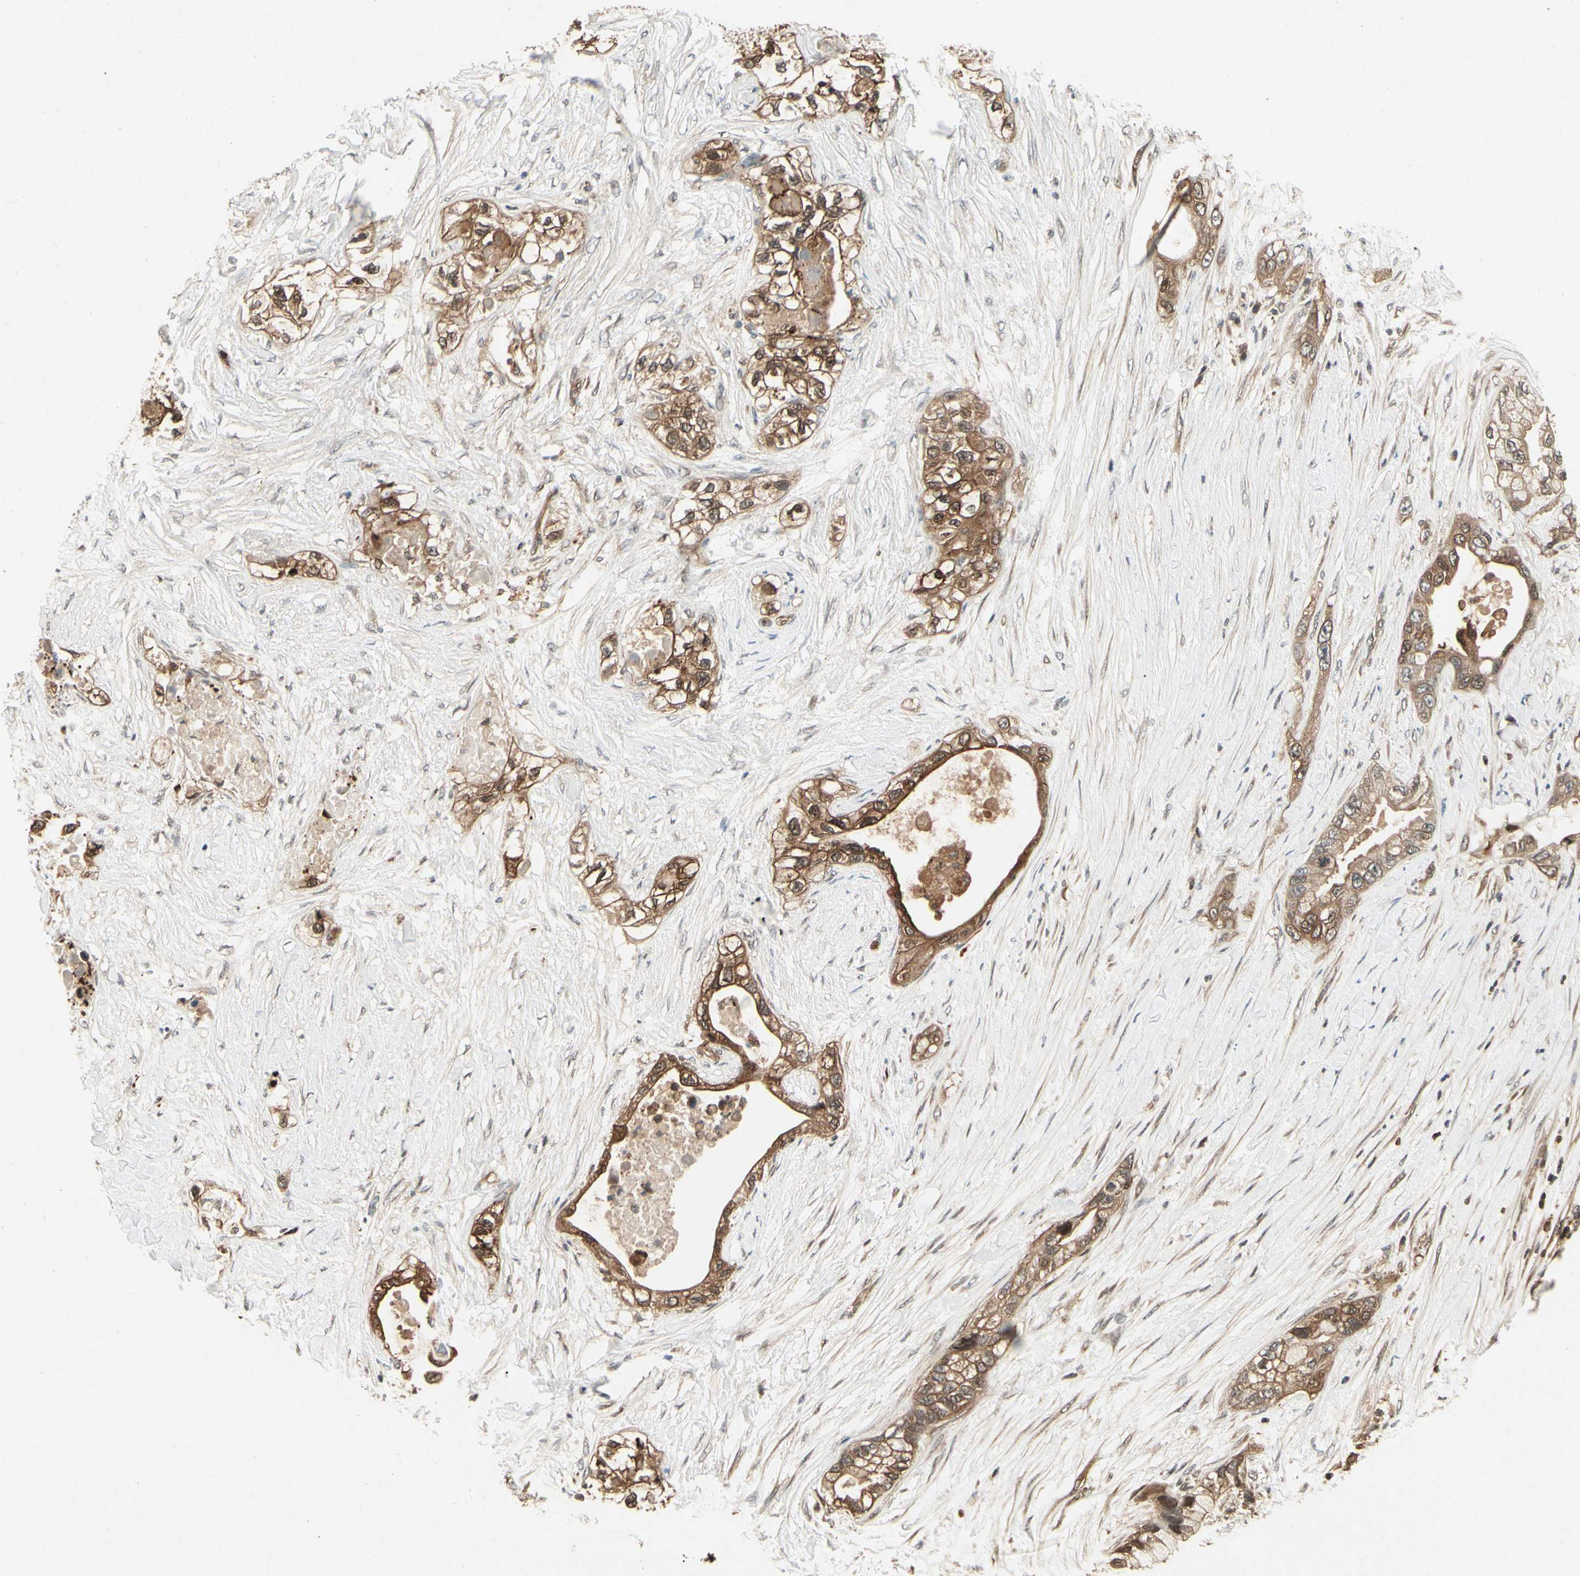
{"staining": {"intensity": "moderate", "quantity": ">75%", "location": "cytoplasmic/membranous"}, "tissue": "pancreatic cancer", "cell_type": "Tumor cells", "image_type": "cancer", "snomed": [{"axis": "morphology", "description": "Adenocarcinoma, NOS"}, {"axis": "topography", "description": "Pancreas"}], "caption": "DAB immunohistochemical staining of human pancreatic adenocarcinoma reveals moderate cytoplasmic/membranous protein staining in about >75% of tumor cells.", "gene": "YWHAQ", "patient": {"sex": "female", "age": 70}}